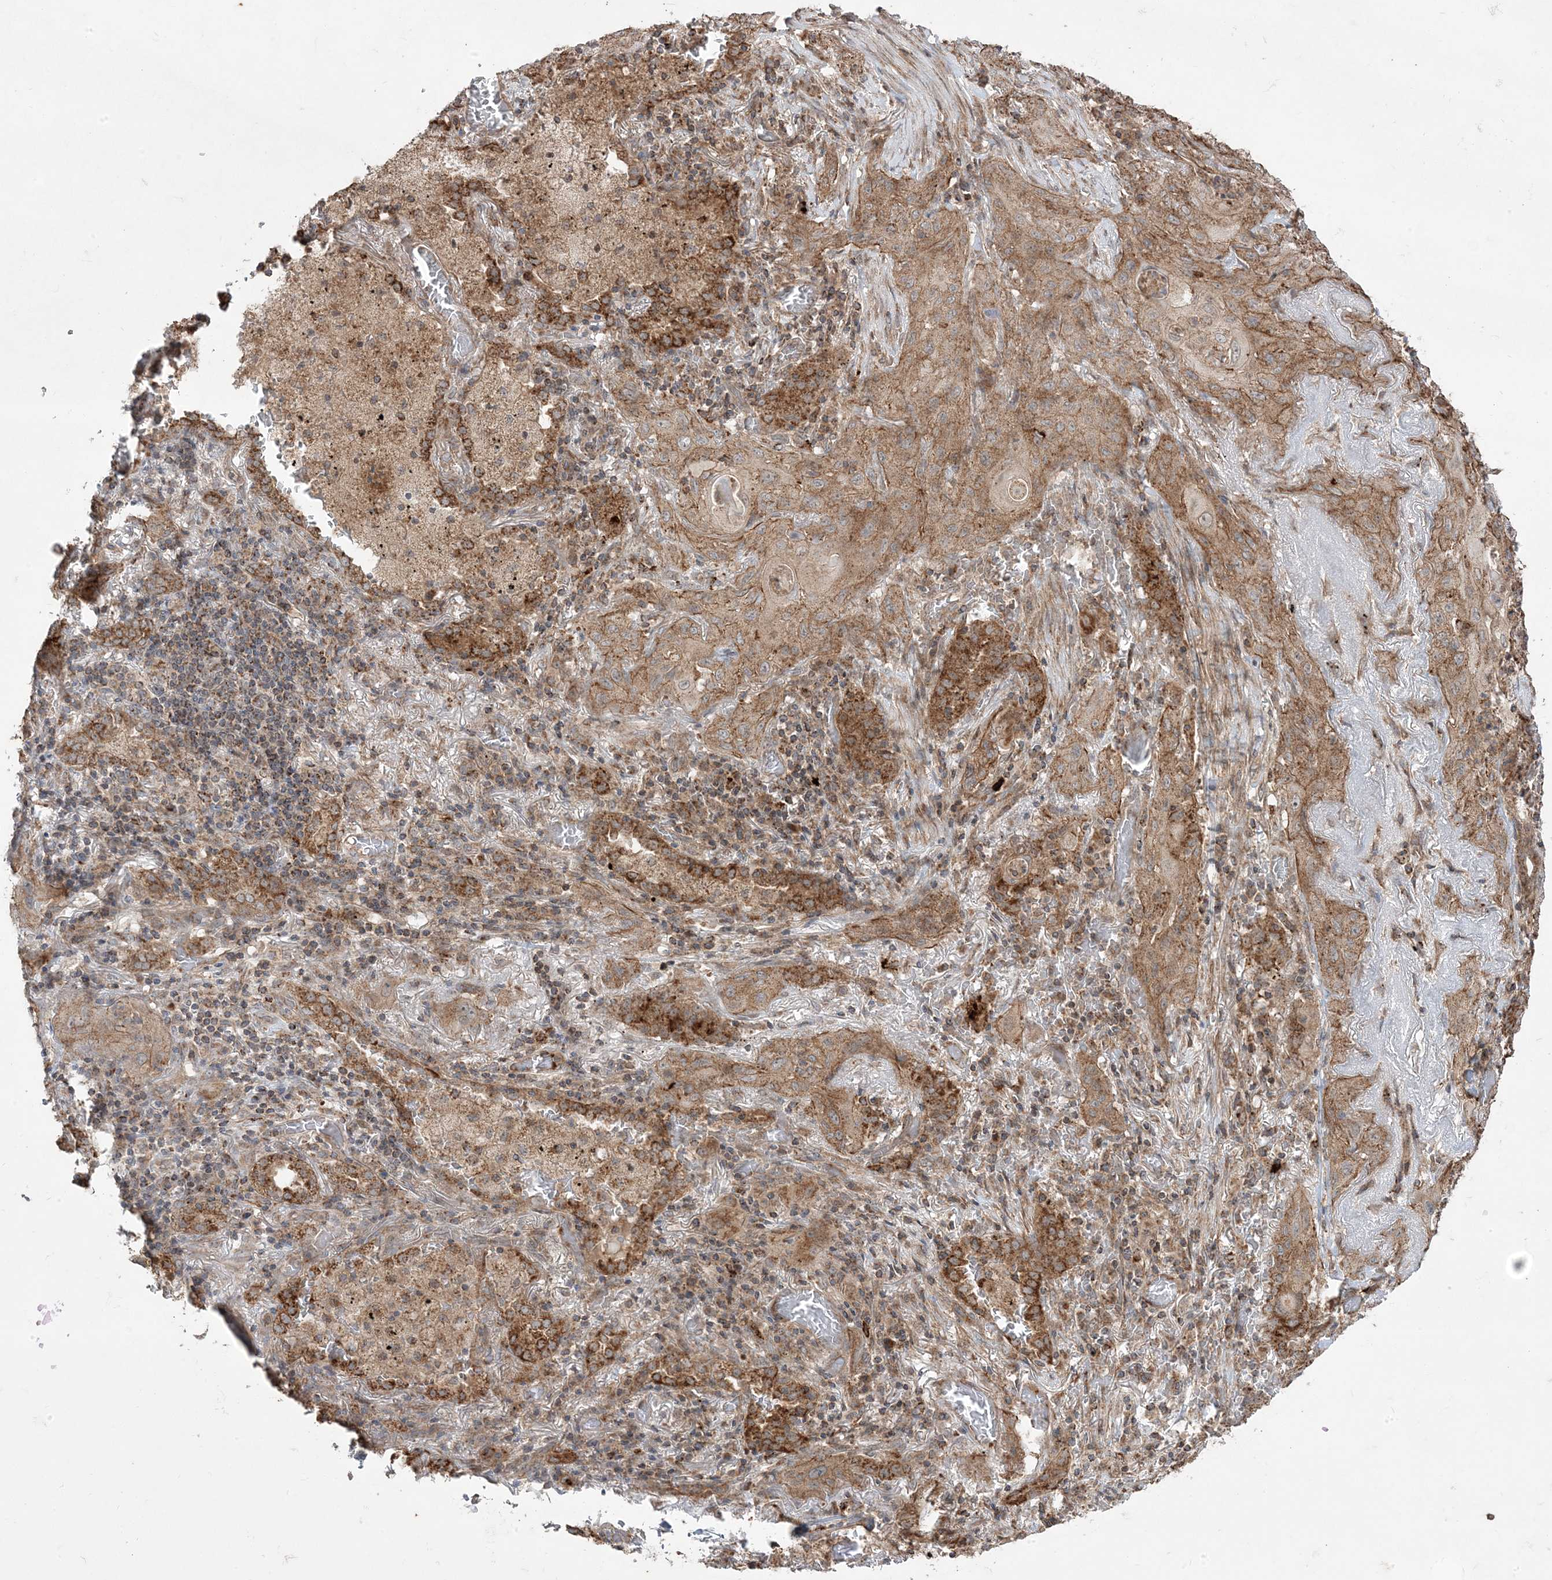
{"staining": {"intensity": "moderate", "quantity": ">75%", "location": "cytoplasmic/membranous"}, "tissue": "lung cancer", "cell_type": "Tumor cells", "image_type": "cancer", "snomed": [{"axis": "morphology", "description": "Squamous cell carcinoma, NOS"}, {"axis": "topography", "description": "Lung"}], "caption": "DAB (3,3'-diaminobenzidine) immunohistochemical staining of human lung cancer shows moderate cytoplasmic/membranous protein expression in about >75% of tumor cells. The protein of interest is stained brown, and the nuclei are stained in blue (DAB IHC with brightfield microscopy, high magnification).", "gene": "CLUAP1", "patient": {"sex": "female", "age": 47}}